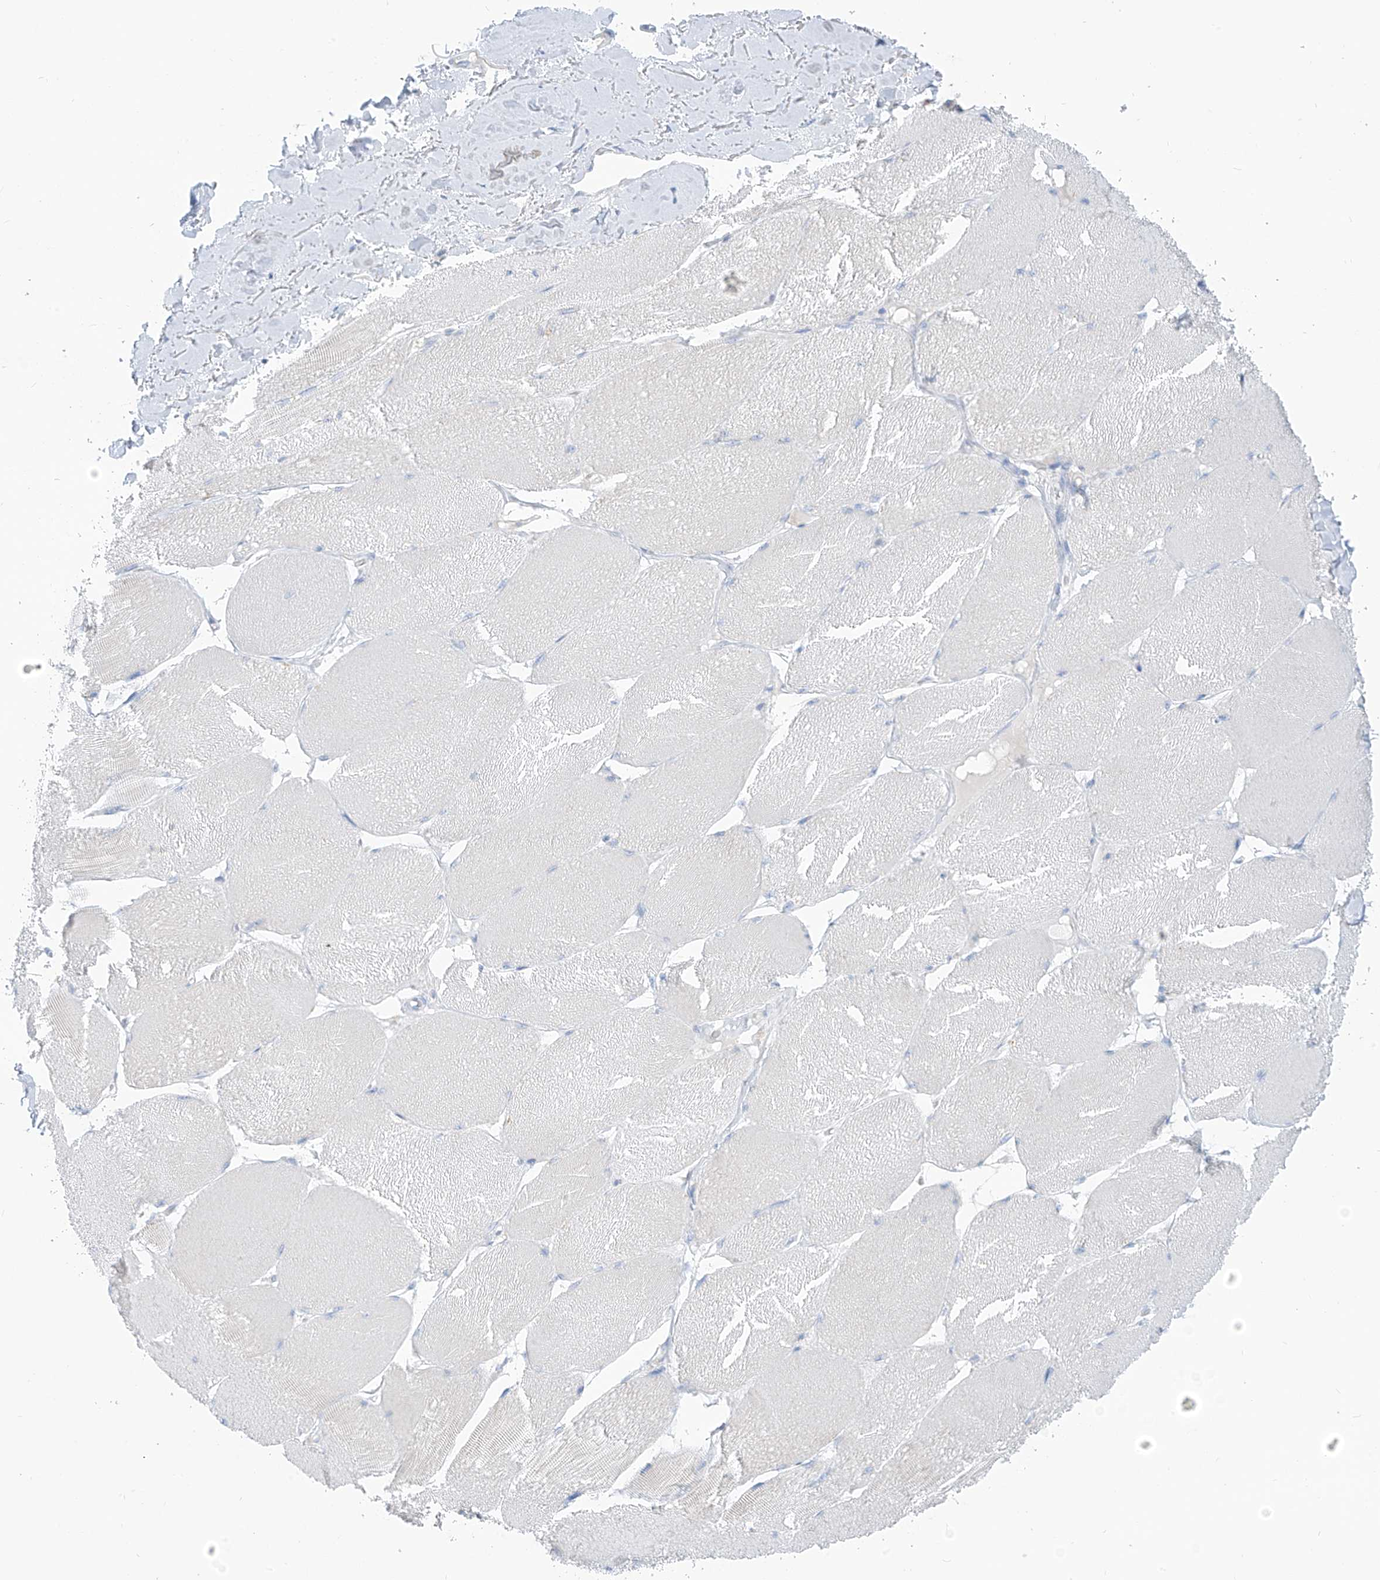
{"staining": {"intensity": "negative", "quantity": "none", "location": "none"}, "tissue": "skeletal muscle", "cell_type": "Myocytes", "image_type": "normal", "snomed": [{"axis": "morphology", "description": "Normal tissue, NOS"}, {"axis": "topography", "description": "Skin"}, {"axis": "topography", "description": "Skeletal muscle"}], "caption": "Myocytes are negative for protein expression in unremarkable human skeletal muscle. (Immunohistochemistry (ihc), brightfield microscopy, high magnification).", "gene": "ZNF404", "patient": {"sex": "male", "age": 83}}